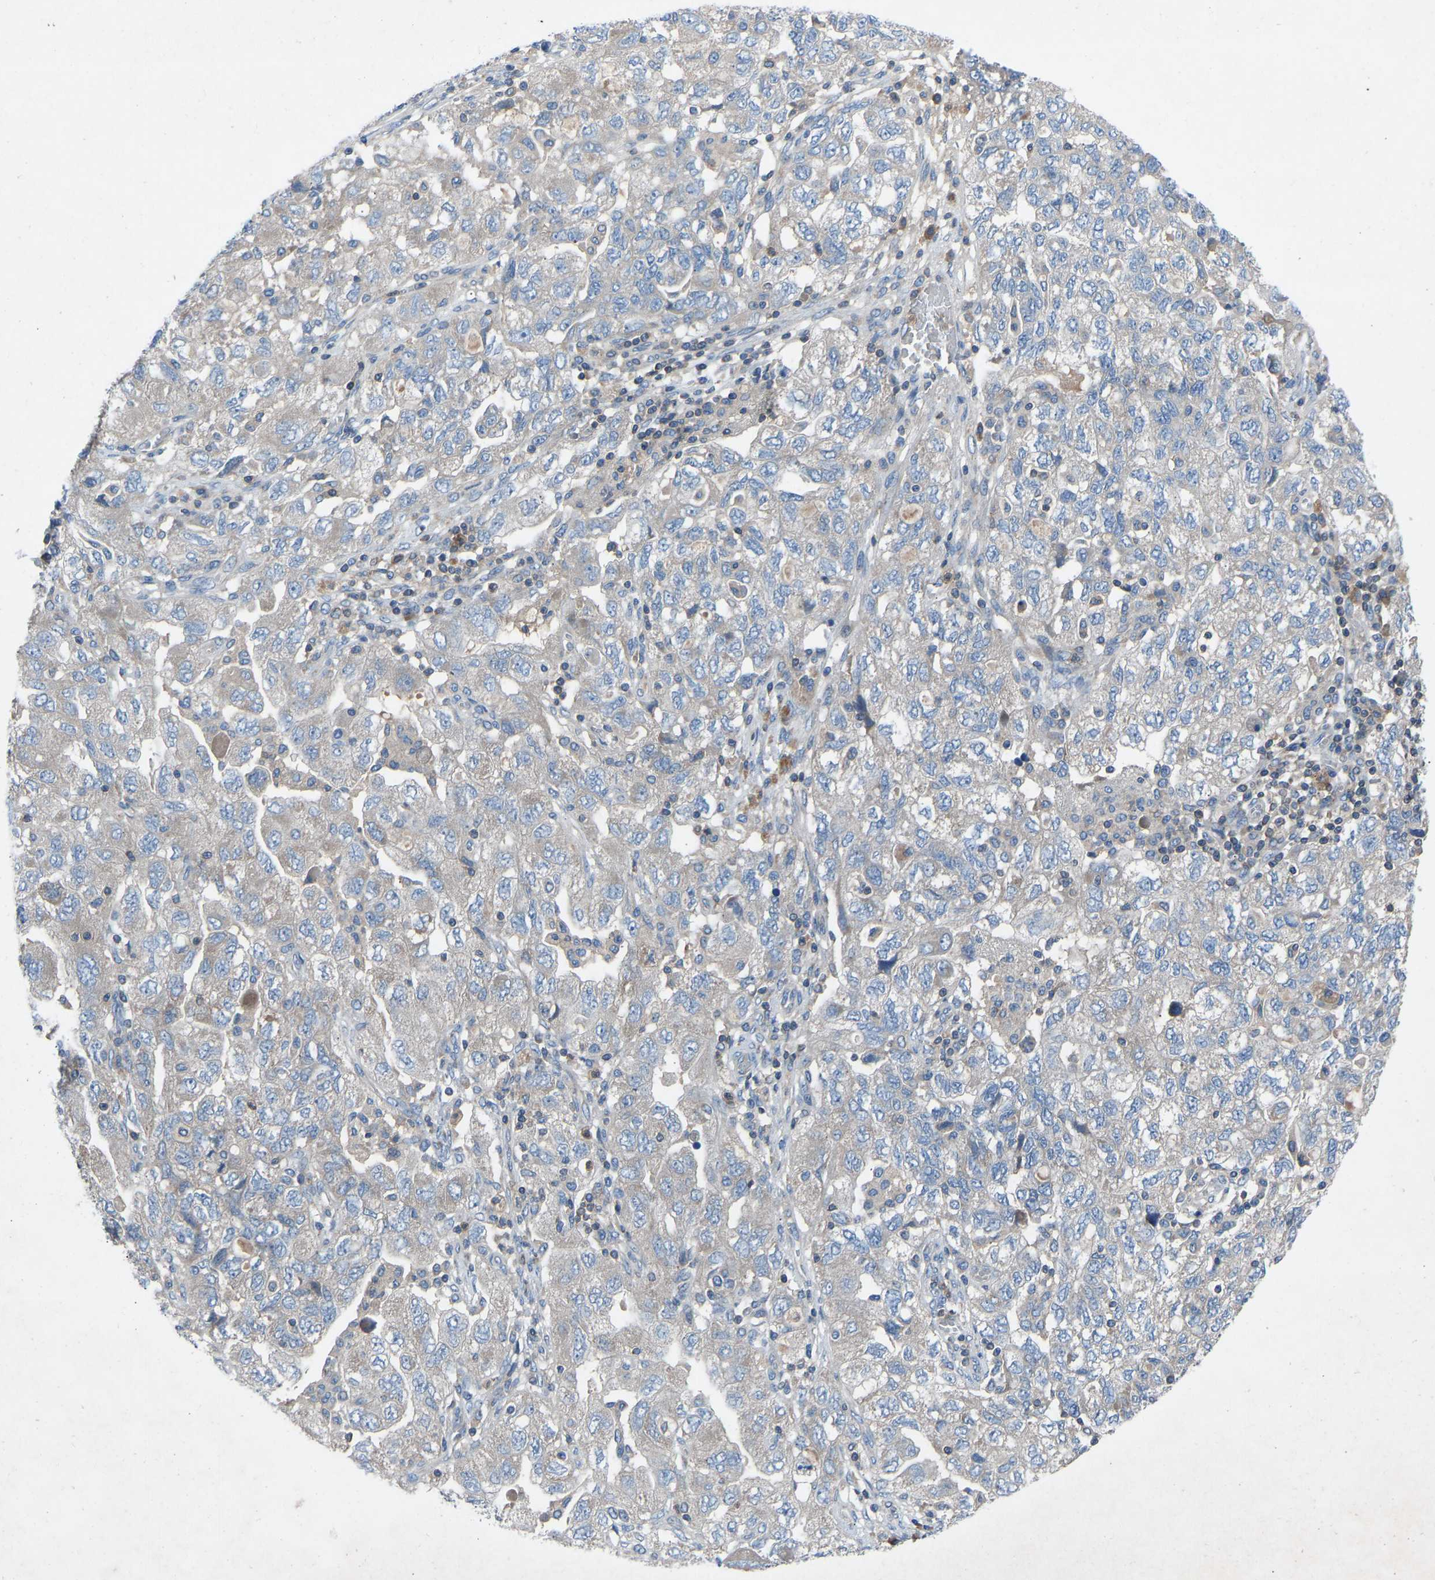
{"staining": {"intensity": "weak", "quantity": "<25%", "location": "cytoplasmic/membranous"}, "tissue": "ovarian cancer", "cell_type": "Tumor cells", "image_type": "cancer", "snomed": [{"axis": "morphology", "description": "Carcinoma, NOS"}, {"axis": "morphology", "description": "Cystadenocarcinoma, serous, NOS"}, {"axis": "topography", "description": "Ovary"}], "caption": "High magnification brightfield microscopy of ovarian serous cystadenocarcinoma stained with DAB (3,3'-diaminobenzidine) (brown) and counterstained with hematoxylin (blue): tumor cells show no significant positivity.", "gene": "GRK6", "patient": {"sex": "female", "age": 69}}